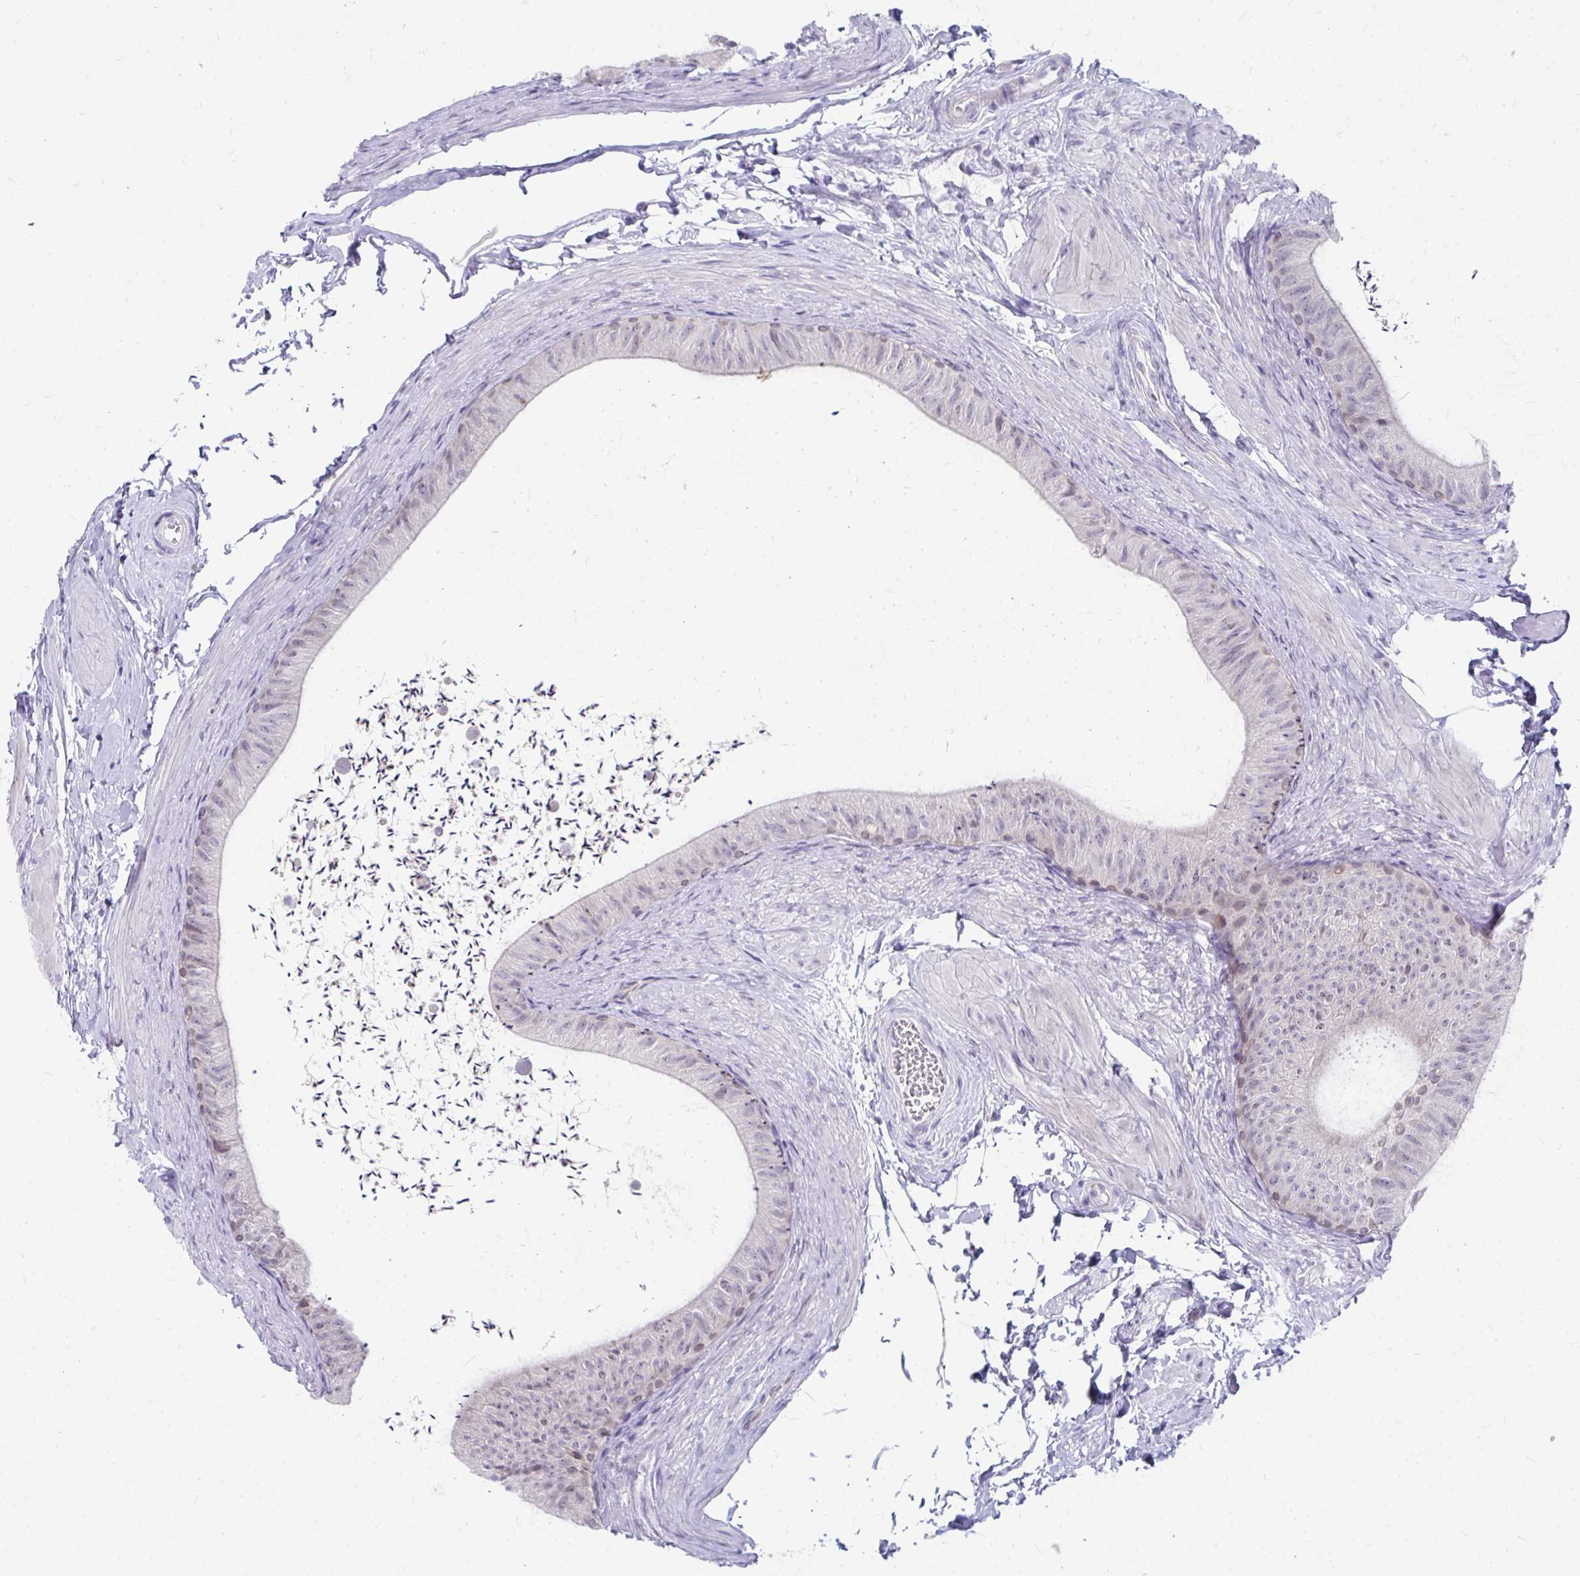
{"staining": {"intensity": "weak", "quantity": "<25%", "location": "cytoplasmic/membranous"}, "tissue": "epididymis", "cell_type": "Glandular cells", "image_type": "normal", "snomed": [{"axis": "morphology", "description": "Normal tissue, NOS"}, {"axis": "topography", "description": "Epididymis, spermatic cord, NOS"}, {"axis": "topography", "description": "Epididymis"}, {"axis": "topography", "description": "Peripheral nerve tissue"}], "caption": "There is no significant positivity in glandular cells of epididymis. The staining is performed using DAB brown chromogen with nuclei counter-stained in using hematoxylin.", "gene": "MROH8", "patient": {"sex": "male", "age": 29}}